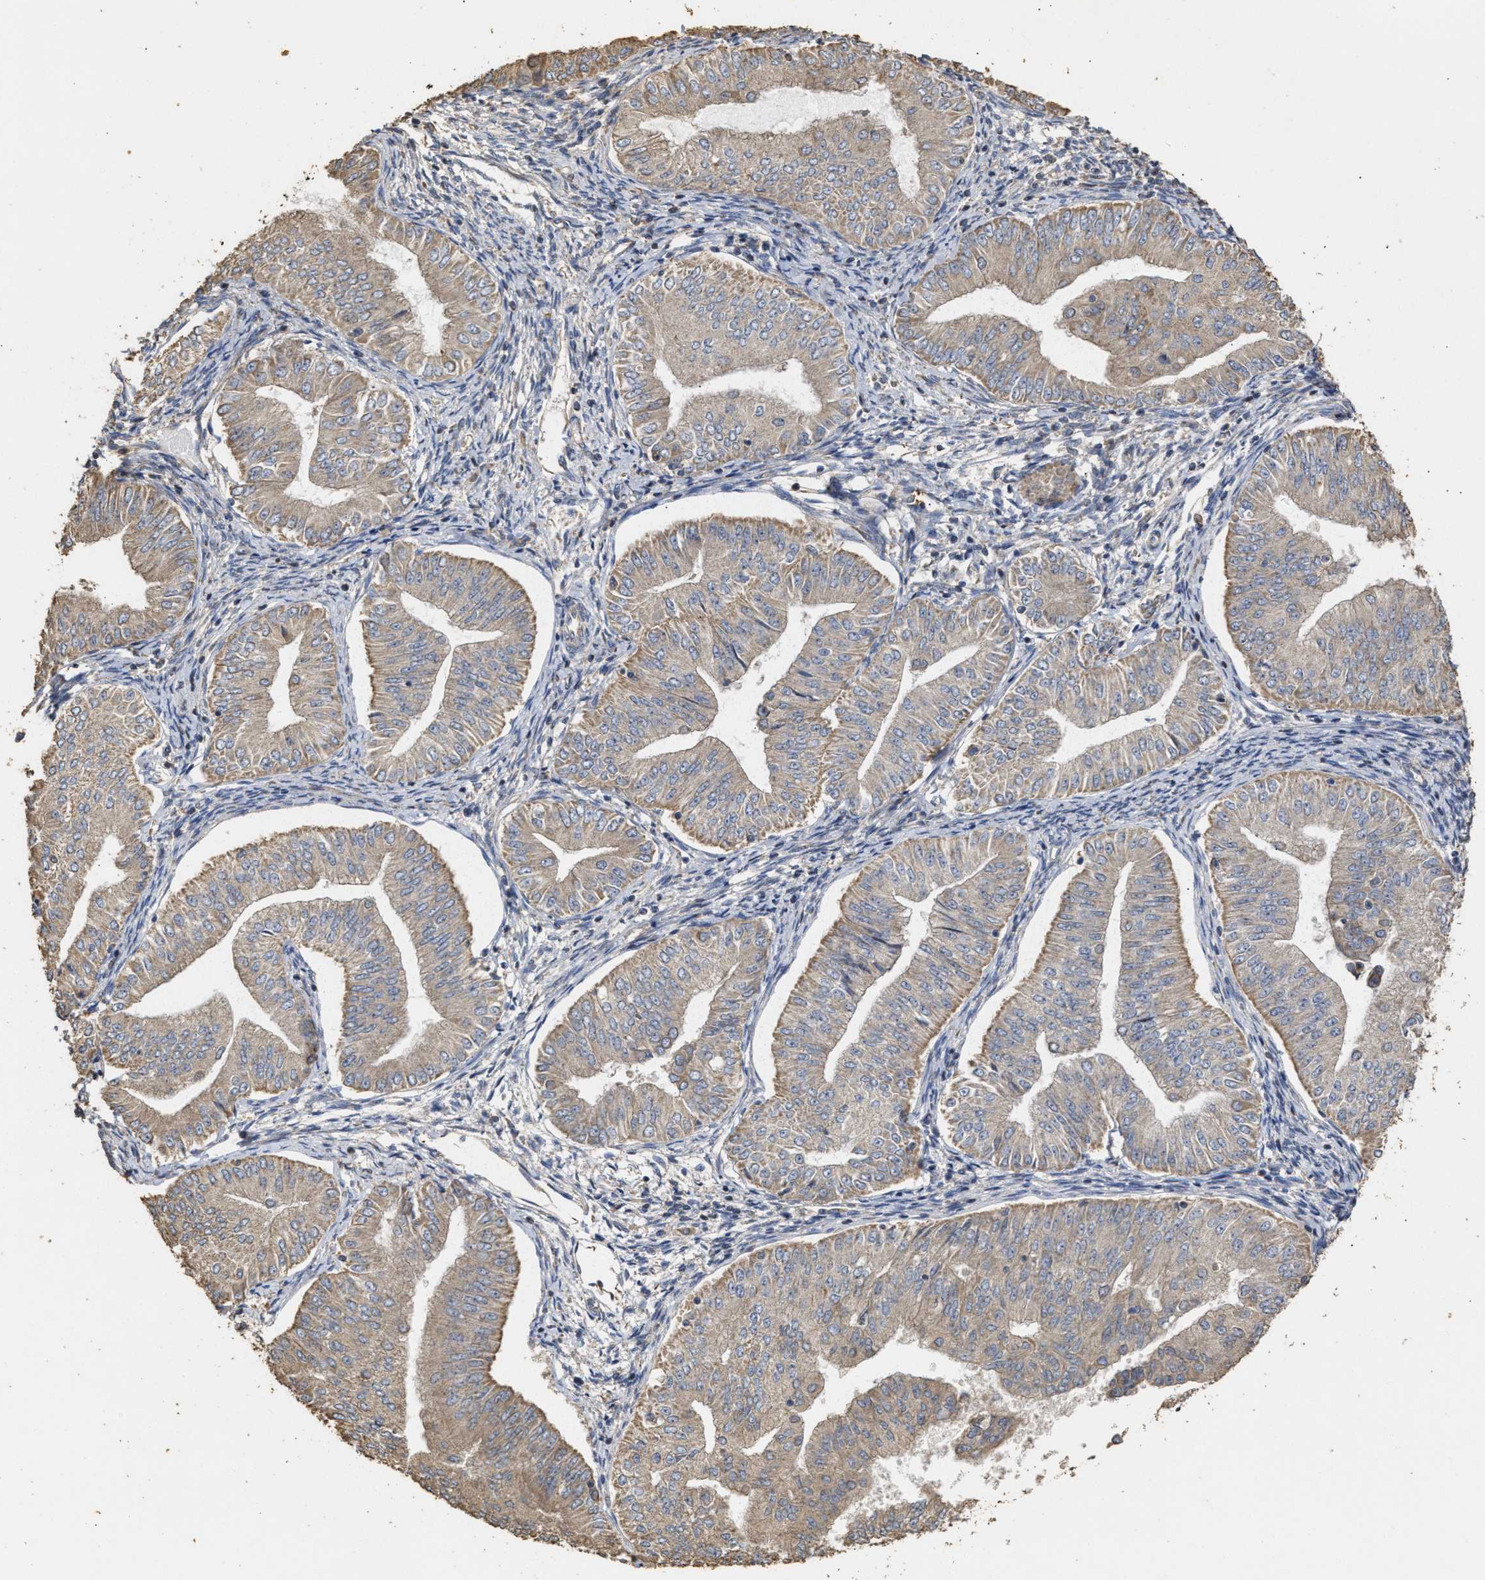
{"staining": {"intensity": "weak", "quantity": ">75%", "location": "cytoplasmic/membranous"}, "tissue": "endometrial cancer", "cell_type": "Tumor cells", "image_type": "cancer", "snomed": [{"axis": "morphology", "description": "Normal tissue, NOS"}, {"axis": "morphology", "description": "Adenocarcinoma, NOS"}, {"axis": "topography", "description": "Endometrium"}], "caption": "Immunohistochemical staining of human endometrial cancer demonstrates low levels of weak cytoplasmic/membranous protein positivity in approximately >75% of tumor cells.", "gene": "NAV1", "patient": {"sex": "female", "age": 53}}